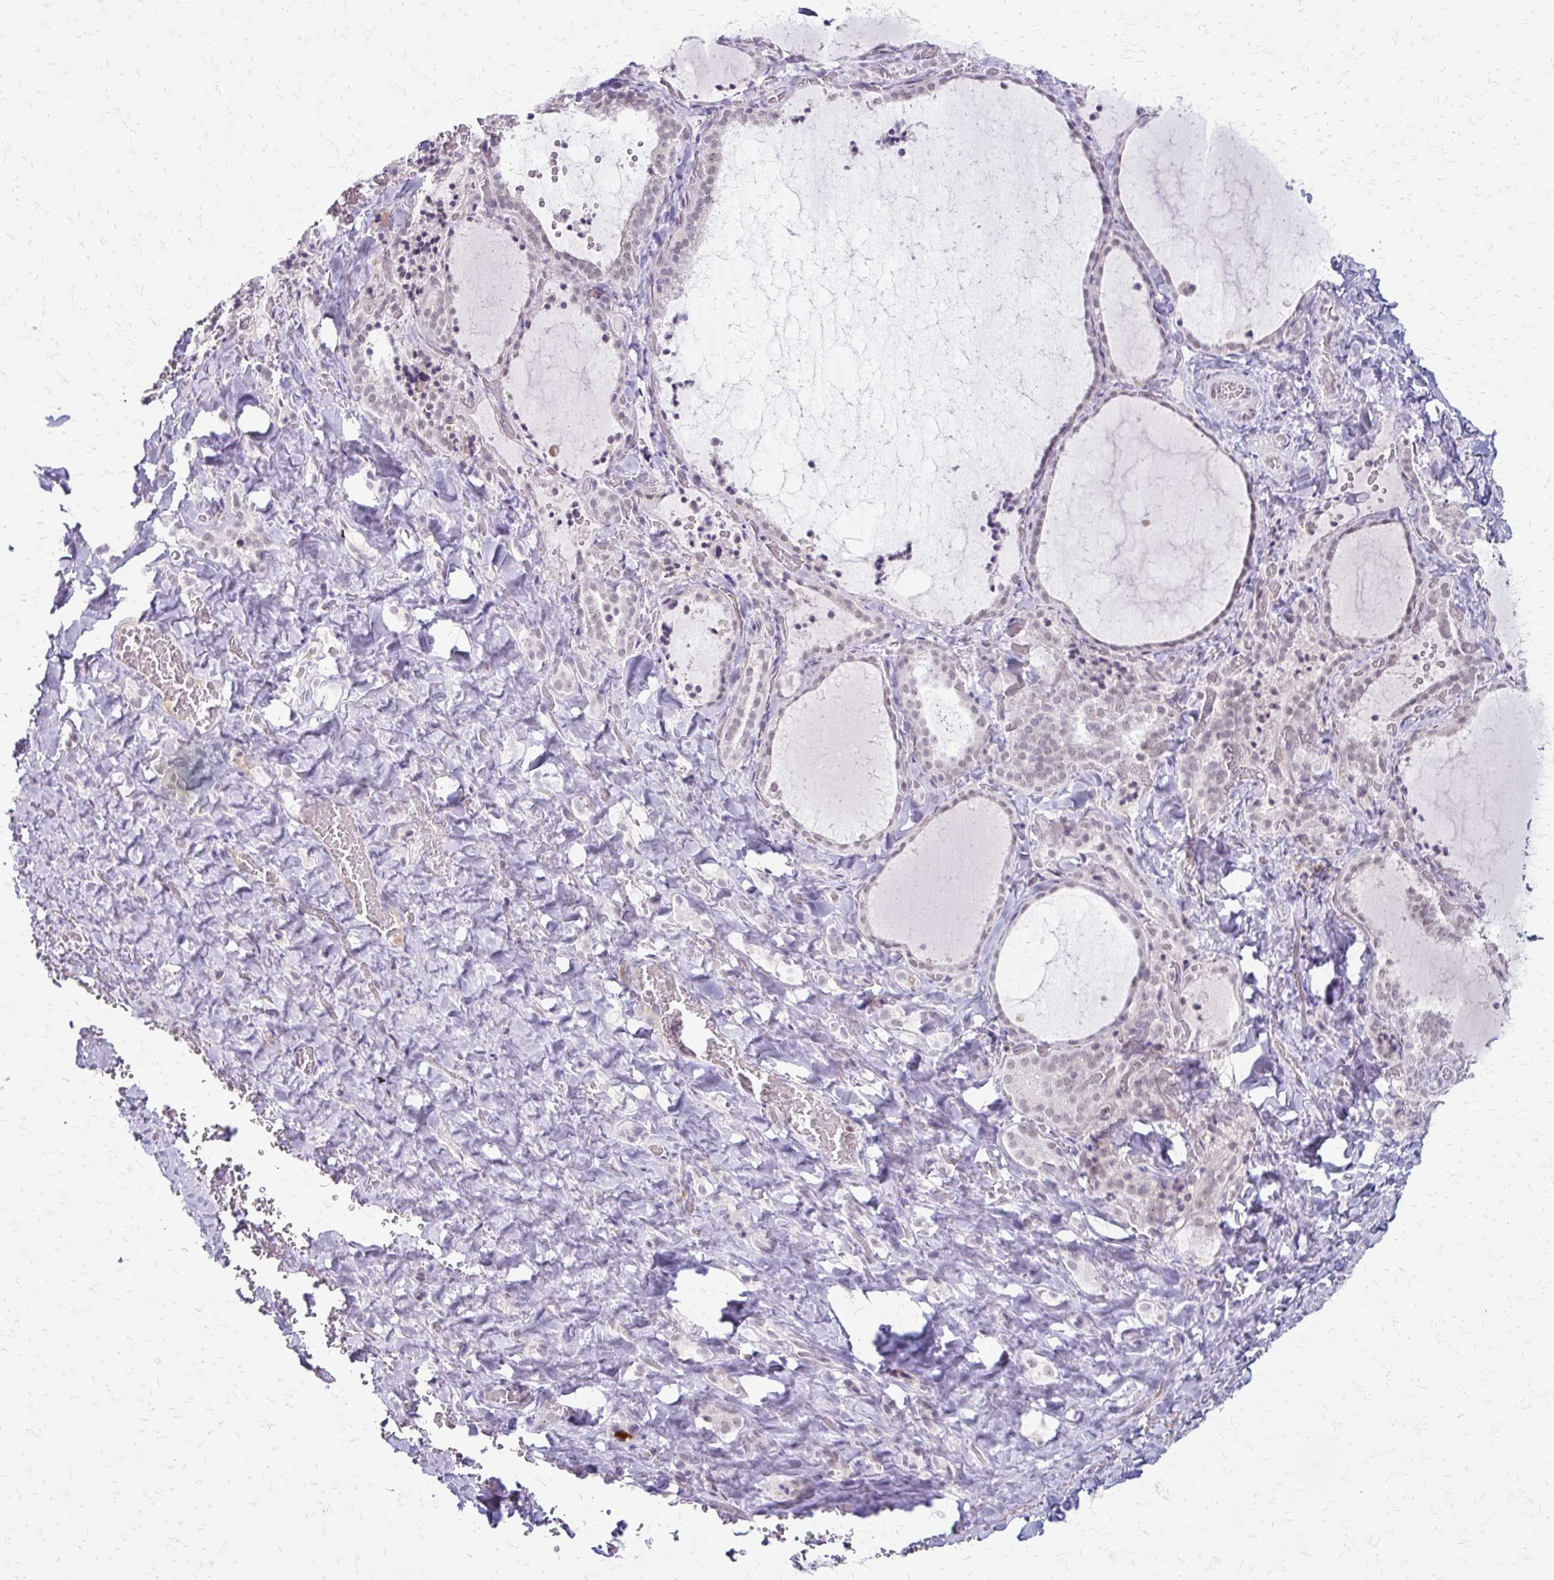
{"staining": {"intensity": "weak", "quantity": "<25%", "location": "nuclear"}, "tissue": "thyroid gland", "cell_type": "Glandular cells", "image_type": "normal", "snomed": [{"axis": "morphology", "description": "Normal tissue, NOS"}, {"axis": "topography", "description": "Thyroid gland"}], "caption": "IHC histopathology image of benign human thyroid gland stained for a protein (brown), which demonstrates no staining in glandular cells.", "gene": "EED", "patient": {"sex": "female", "age": 22}}